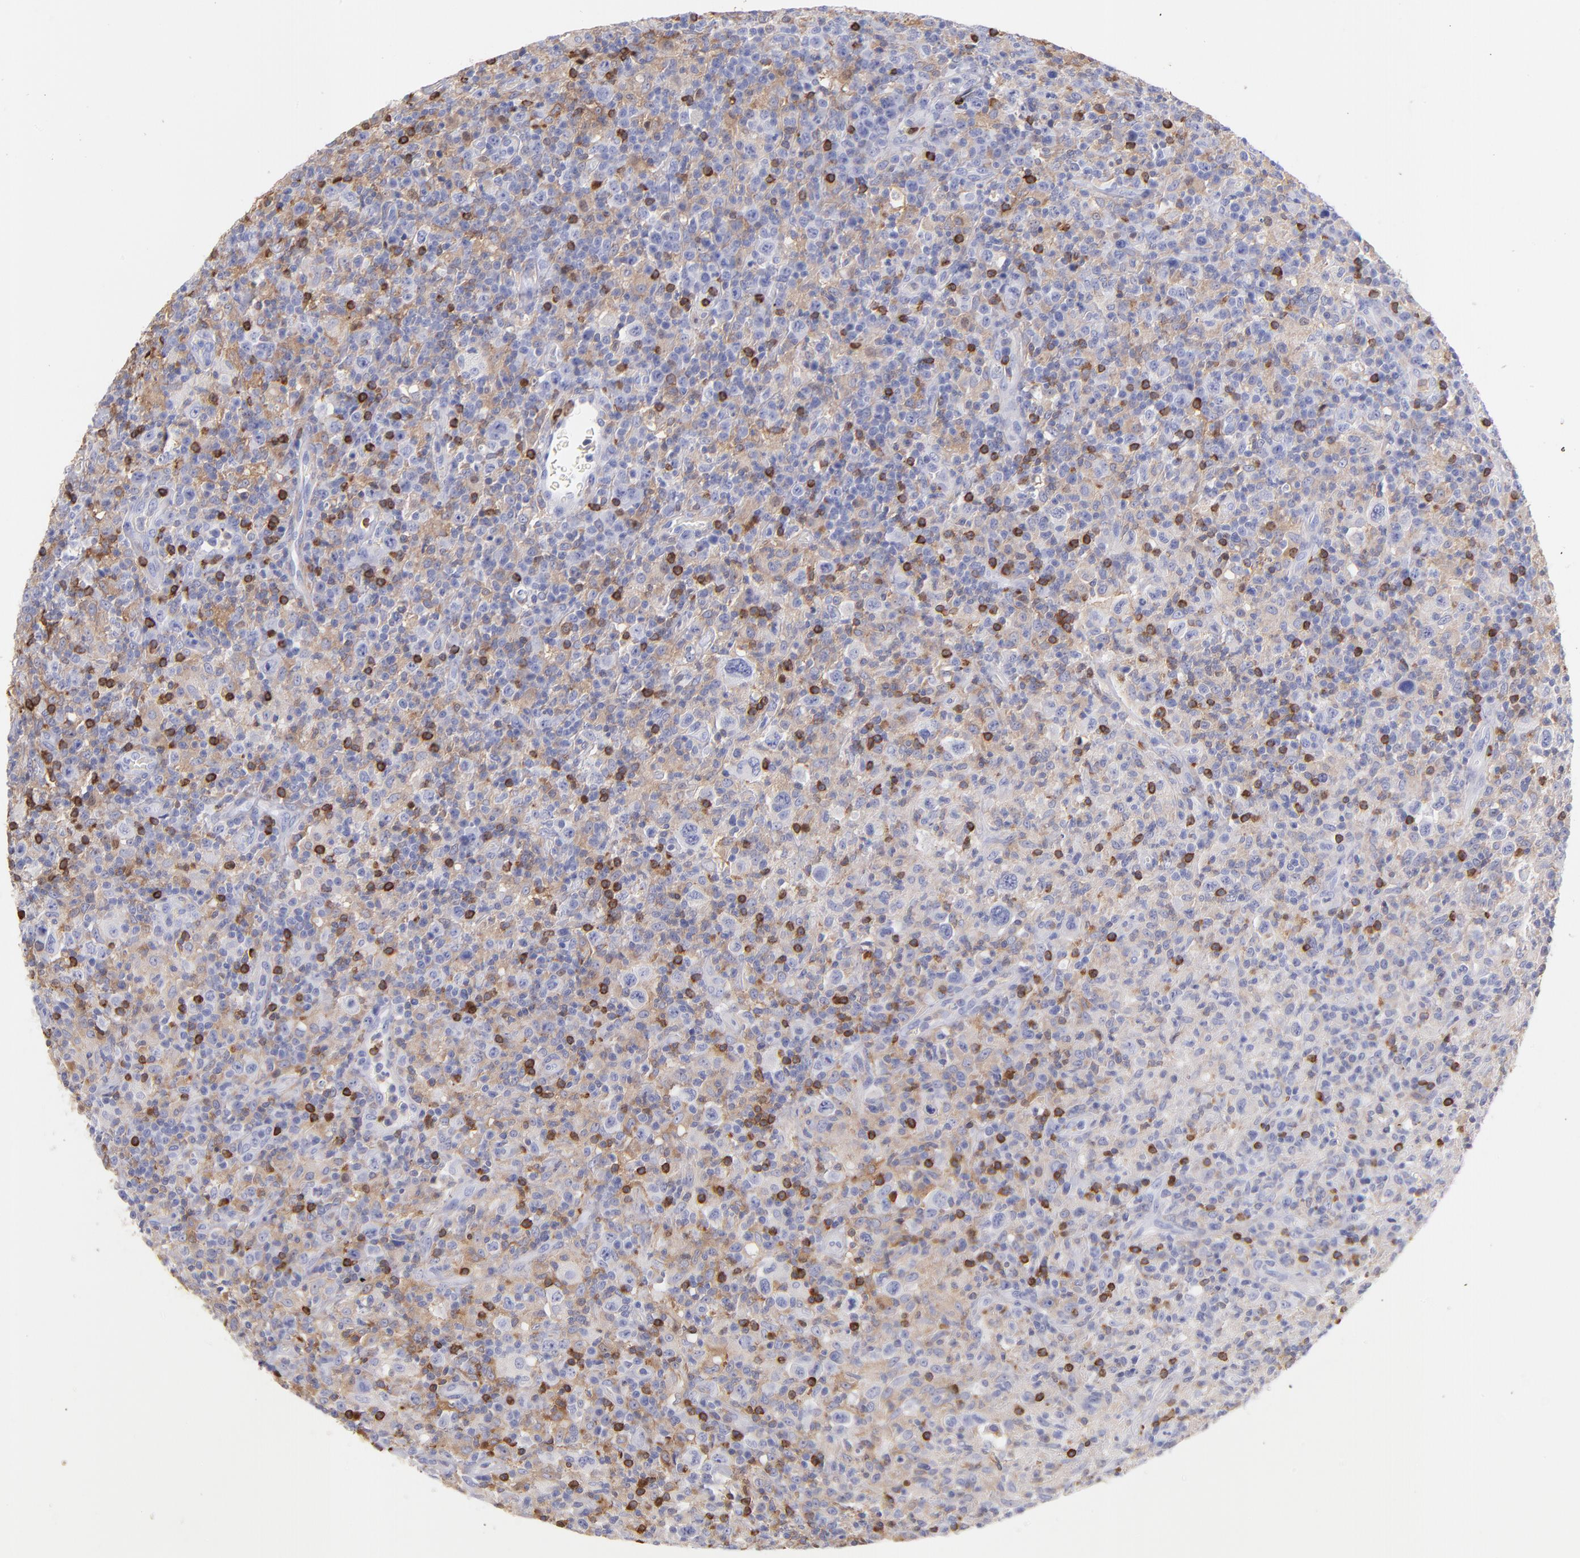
{"staining": {"intensity": "moderate", "quantity": "25%-75%", "location": "cytoplasmic/membranous"}, "tissue": "lymphoma", "cell_type": "Tumor cells", "image_type": "cancer", "snomed": [{"axis": "morphology", "description": "Hodgkin's disease, NOS"}, {"axis": "topography", "description": "Lymph node"}], "caption": "DAB immunohistochemical staining of human Hodgkin's disease displays moderate cytoplasmic/membranous protein expression in approximately 25%-75% of tumor cells.", "gene": "PRKCA", "patient": {"sex": "male", "age": 65}}